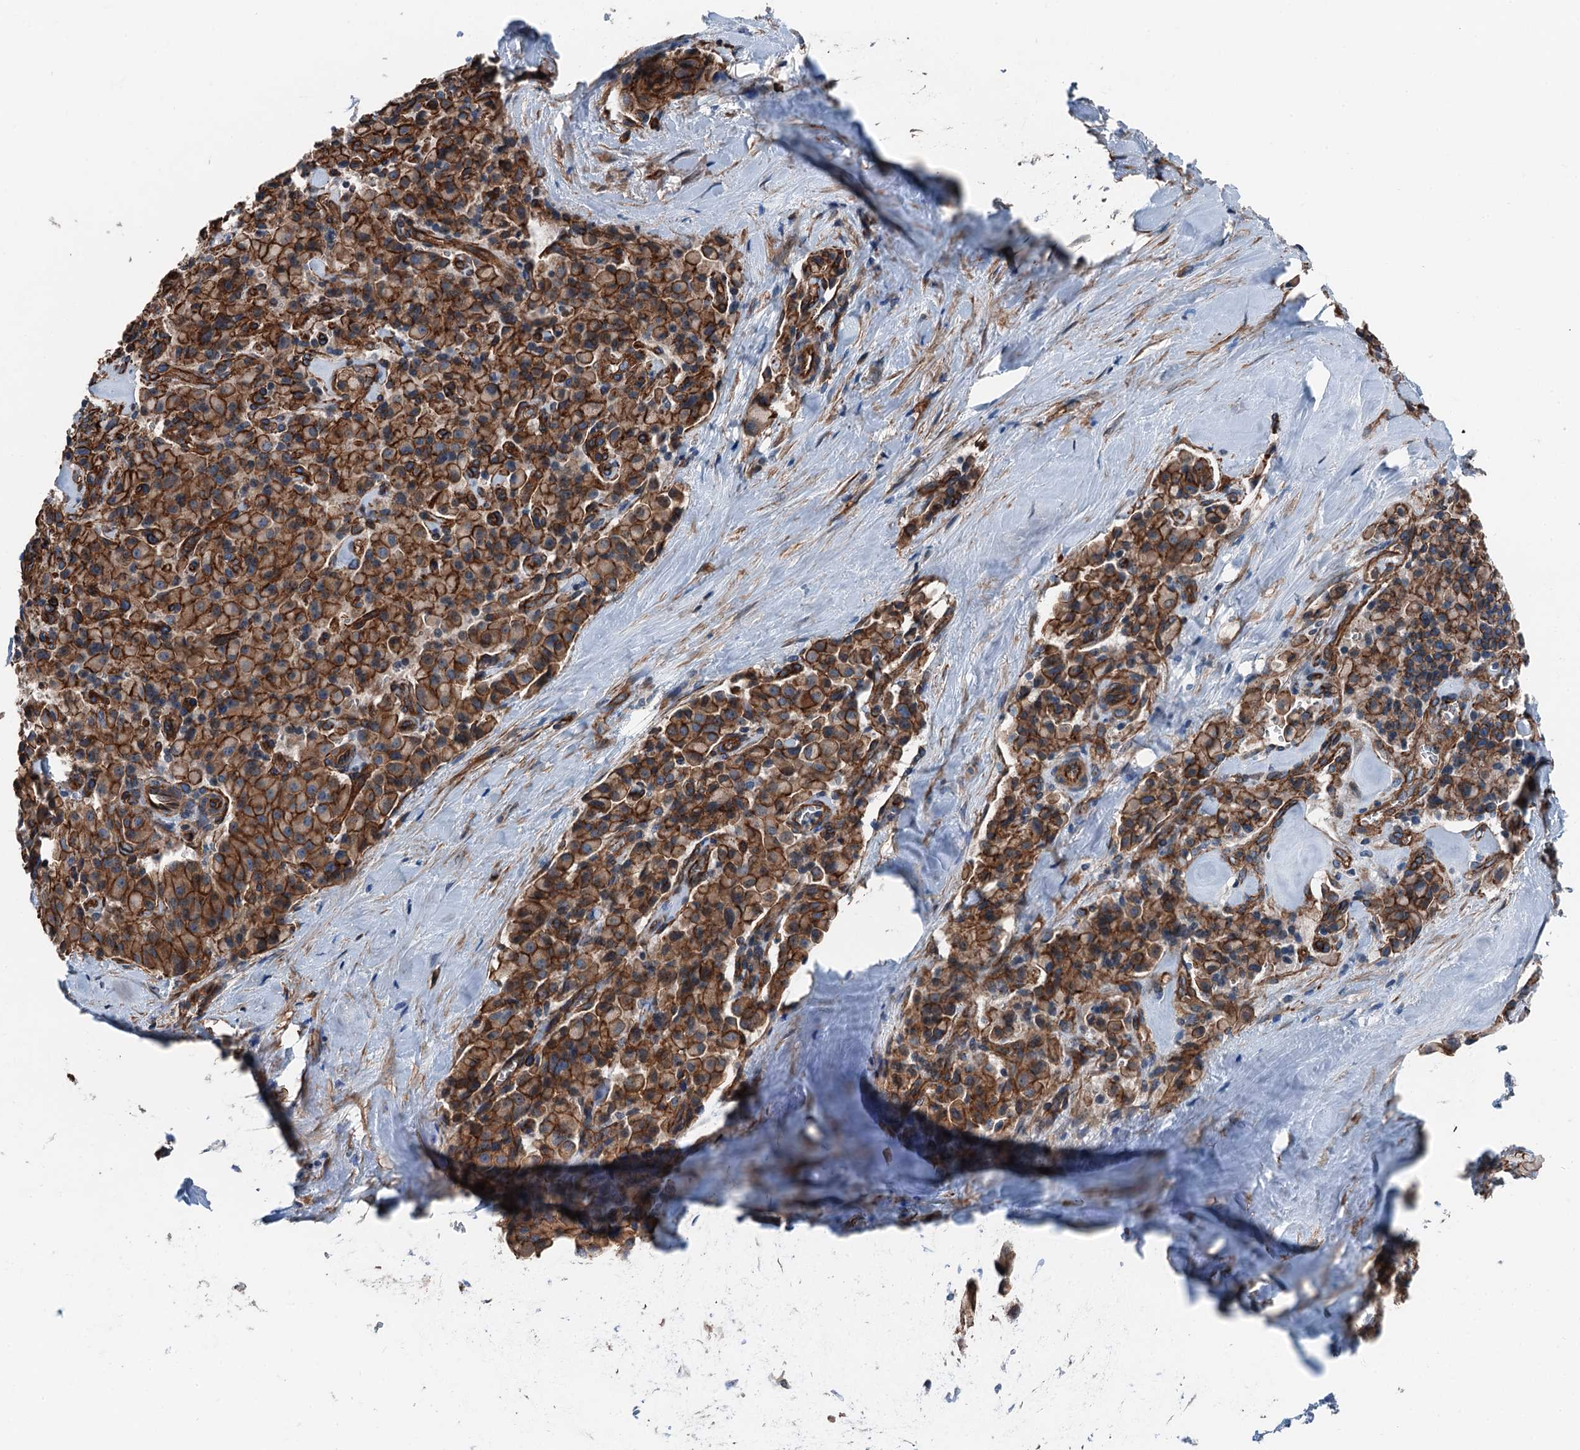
{"staining": {"intensity": "strong", "quantity": ">75%", "location": "cytoplasmic/membranous"}, "tissue": "pancreatic cancer", "cell_type": "Tumor cells", "image_type": "cancer", "snomed": [{"axis": "morphology", "description": "Adenocarcinoma, NOS"}, {"axis": "topography", "description": "Pancreas"}], "caption": "There is high levels of strong cytoplasmic/membranous expression in tumor cells of pancreatic cancer, as demonstrated by immunohistochemical staining (brown color).", "gene": "NMRAL1", "patient": {"sex": "male", "age": 65}}